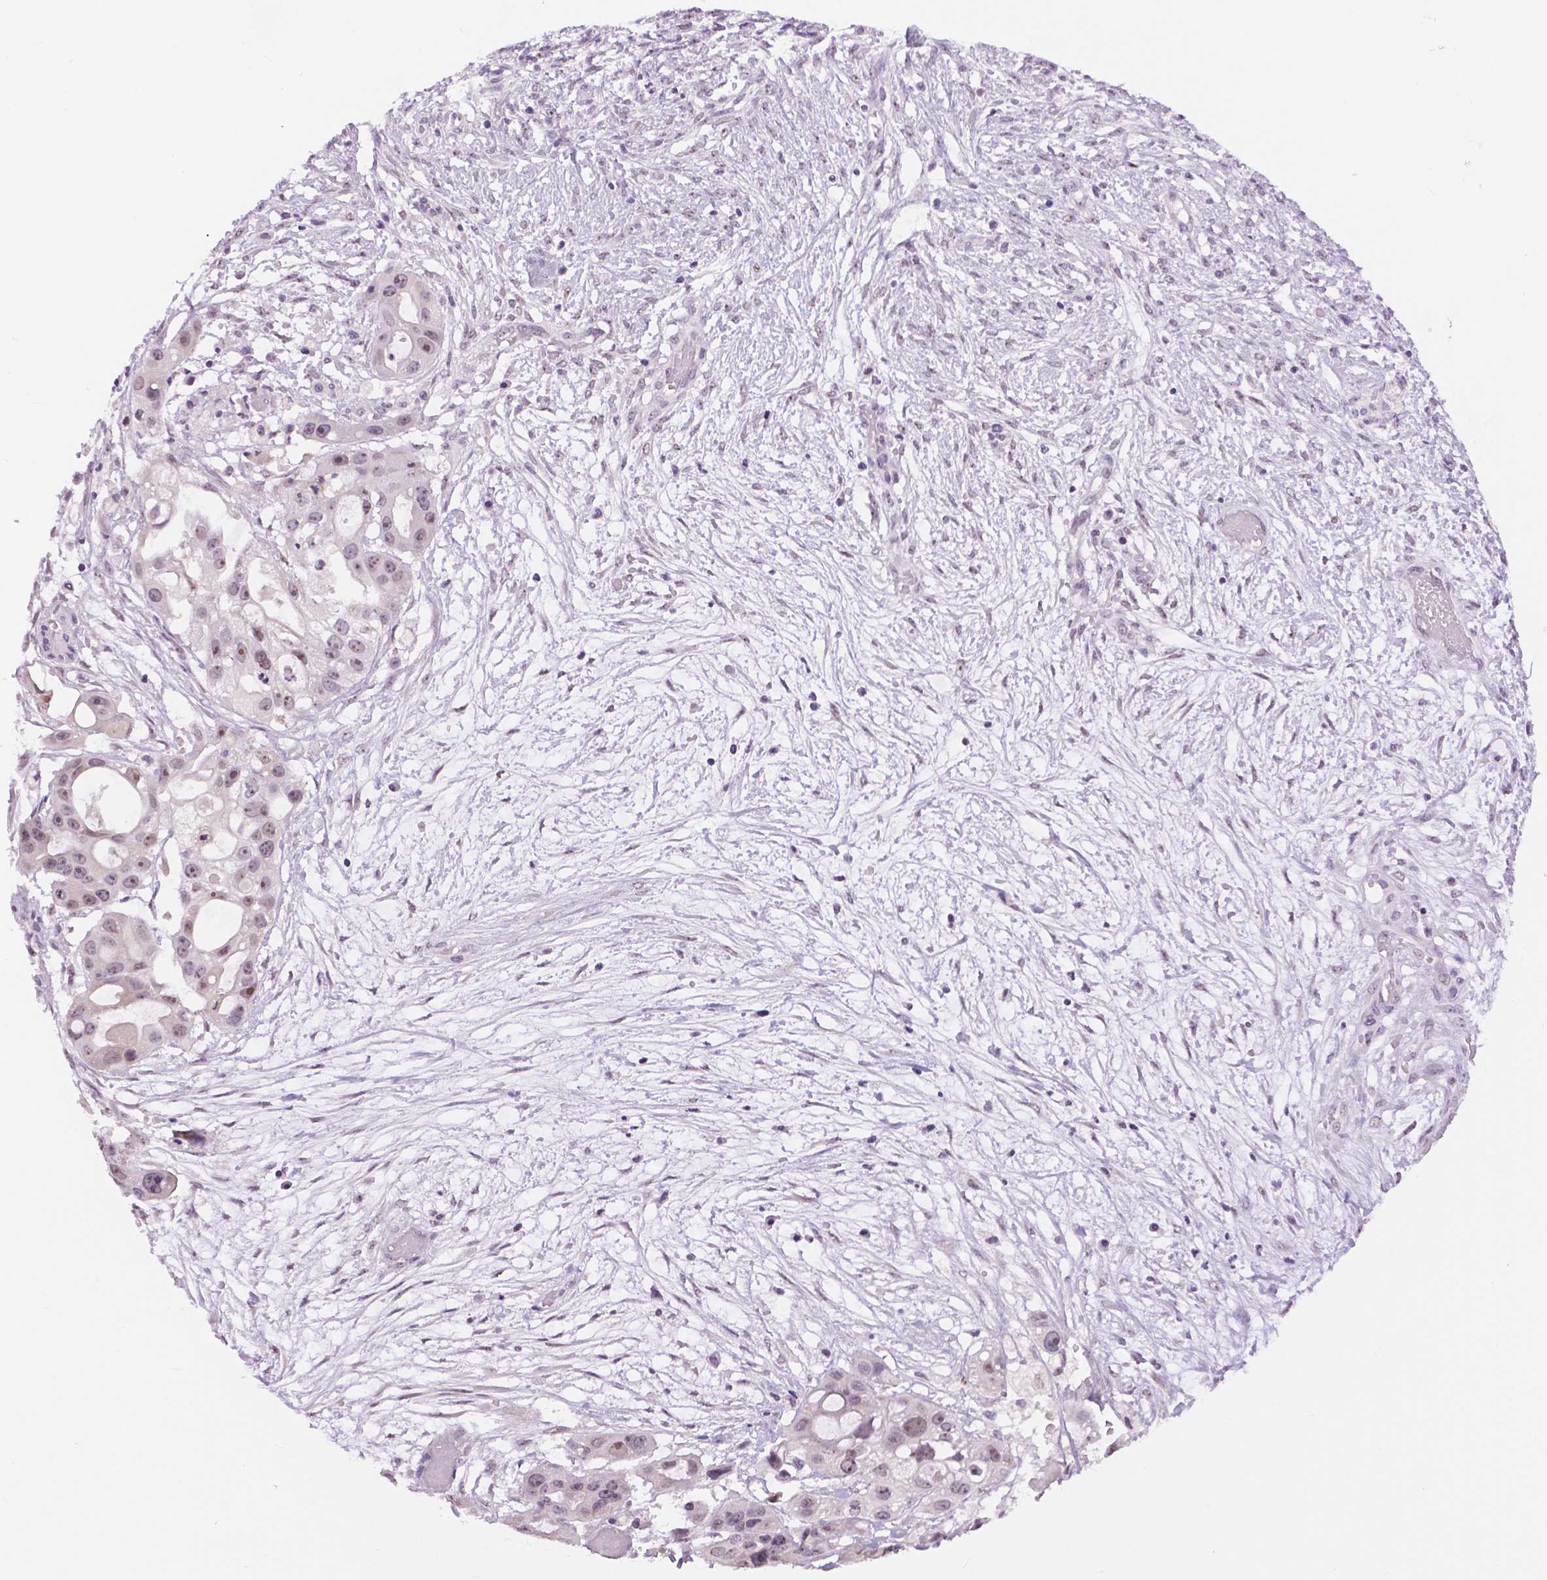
{"staining": {"intensity": "weak", "quantity": ">75%", "location": "nuclear"}, "tissue": "ovarian cancer", "cell_type": "Tumor cells", "image_type": "cancer", "snomed": [{"axis": "morphology", "description": "Cystadenocarcinoma, serous, NOS"}, {"axis": "topography", "description": "Ovary"}], "caption": "The immunohistochemical stain labels weak nuclear staining in tumor cells of serous cystadenocarcinoma (ovarian) tissue.", "gene": "NHP2", "patient": {"sex": "female", "age": 56}}